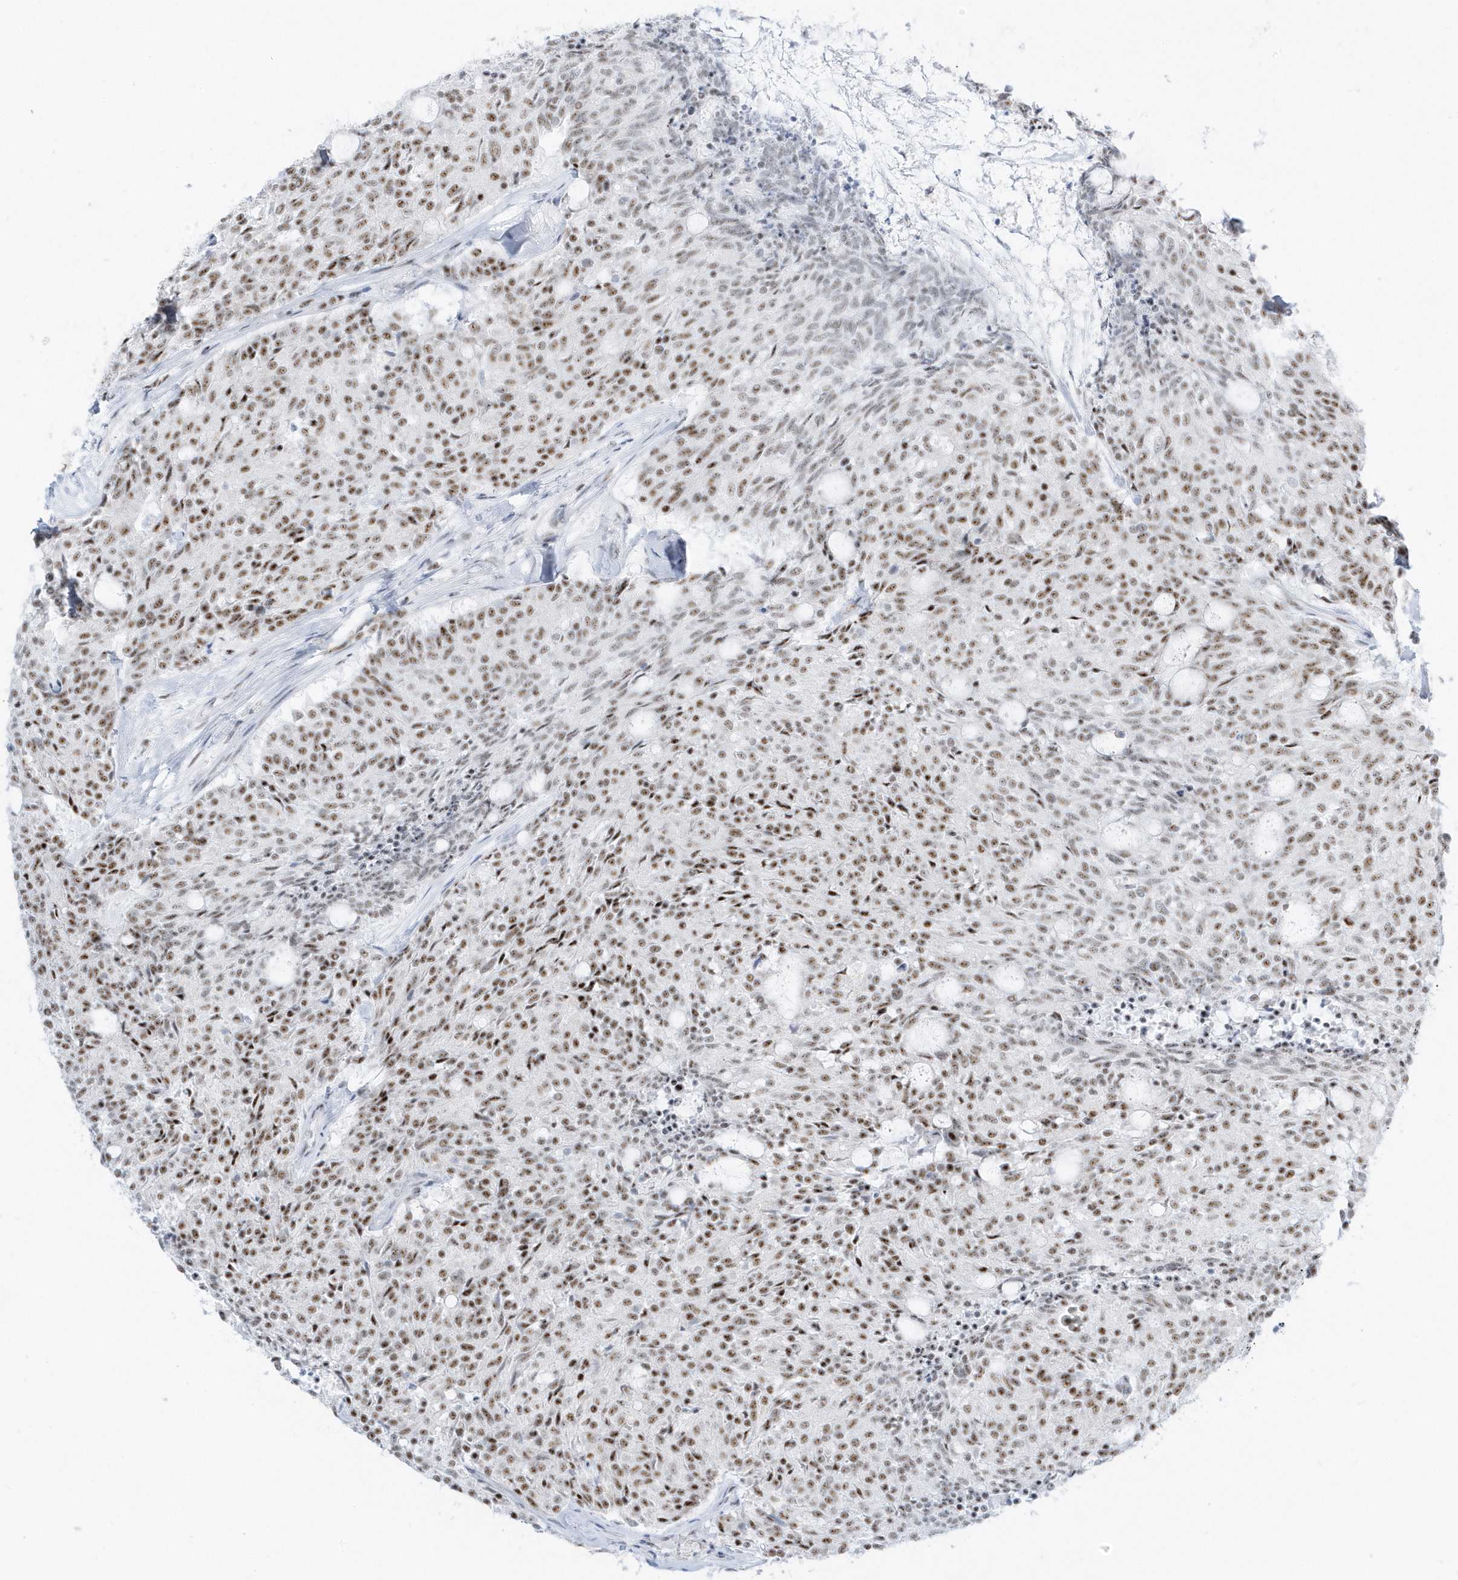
{"staining": {"intensity": "moderate", "quantity": ">75%", "location": "nuclear"}, "tissue": "carcinoid", "cell_type": "Tumor cells", "image_type": "cancer", "snomed": [{"axis": "morphology", "description": "Carcinoid, malignant, NOS"}, {"axis": "topography", "description": "Pancreas"}], "caption": "The photomicrograph displays staining of malignant carcinoid, revealing moderate nuclear protein staining (brown color) within tumor cells.", "gene": "PLEKHN1", "patient": {"sex": "female", "age": 54}}